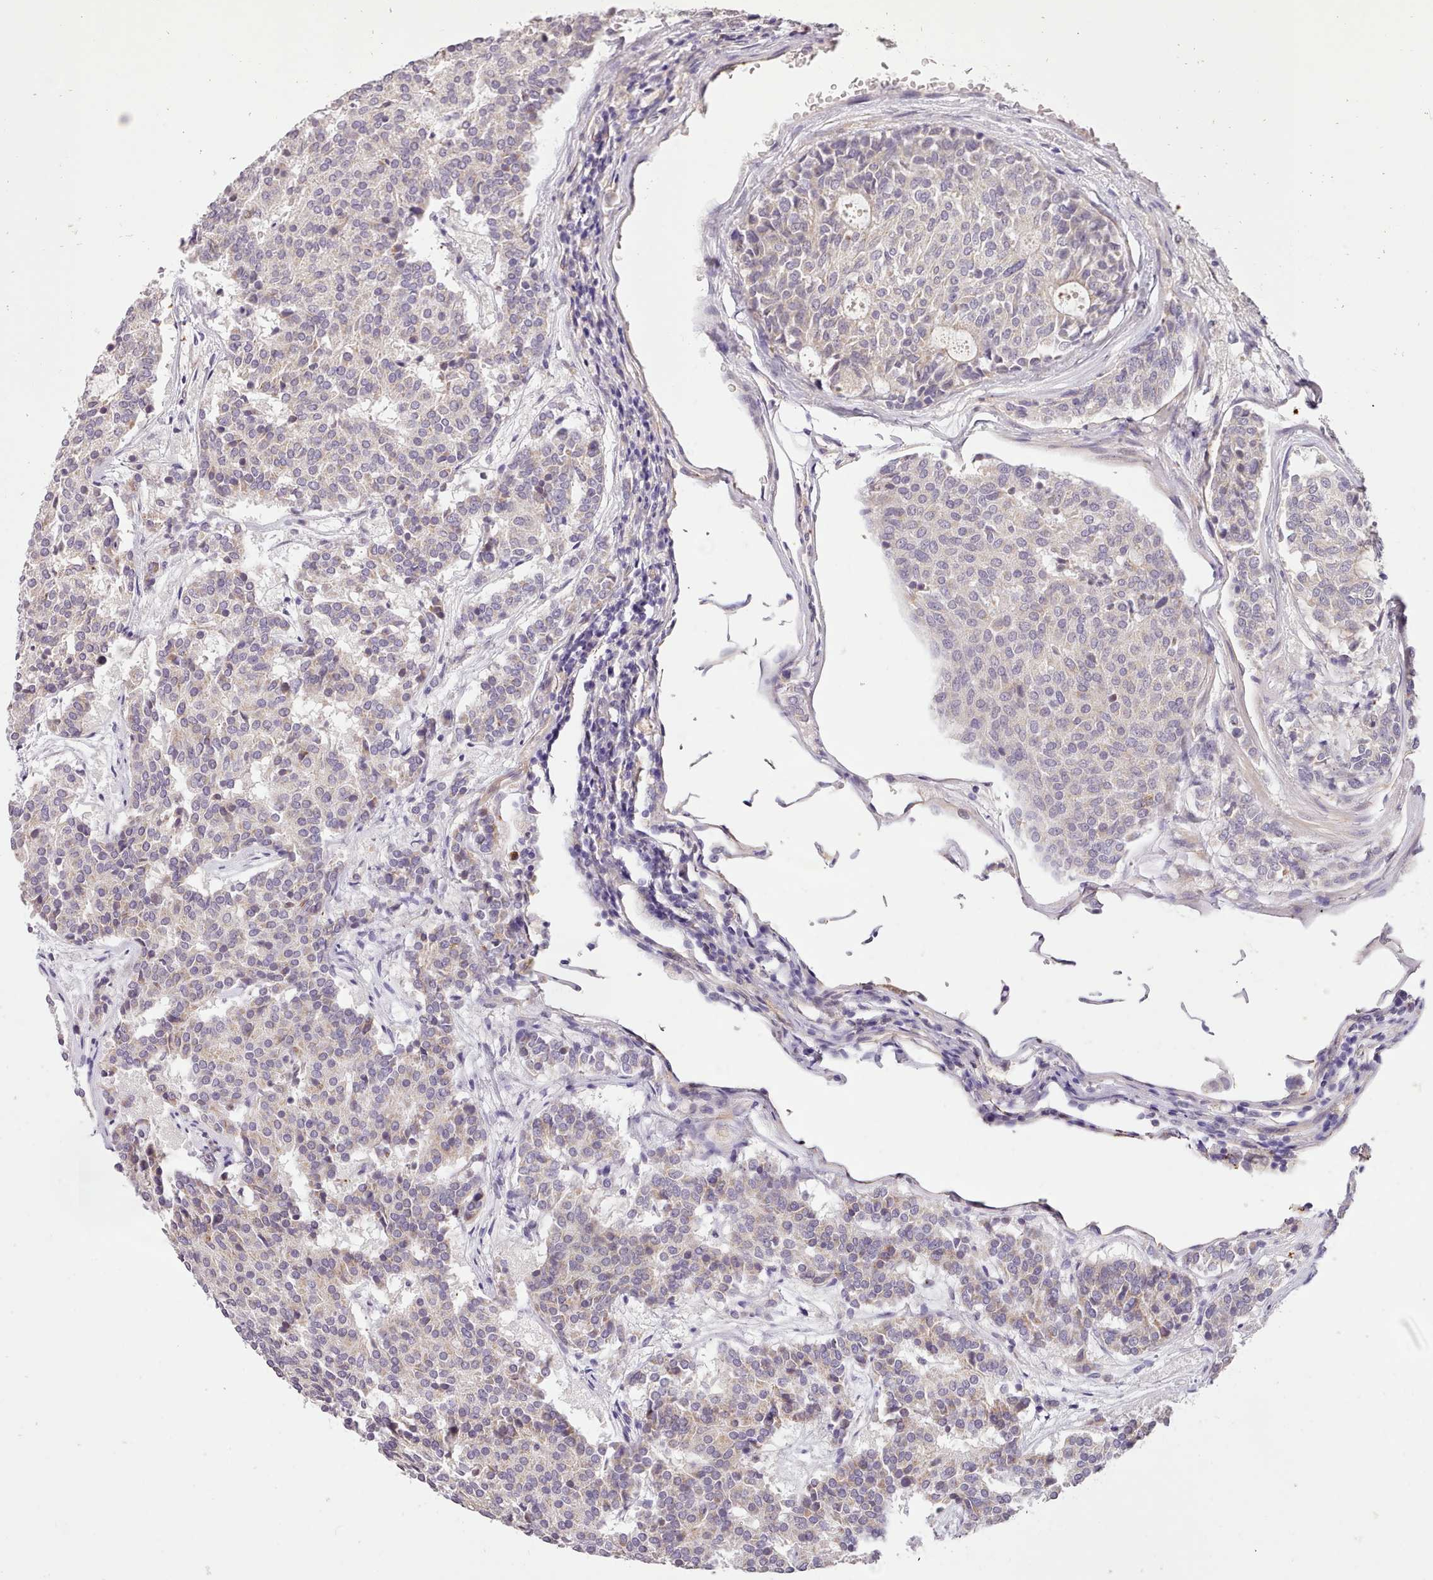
{"staining": {"intensity": "negative", "quantity": "none", "location": "none"}, "tissue": "carcinoid", "cell_type": "Tumor cells", "image_type": "cancer", "snomed": [{"axis": "morphology", "description": "Carcinoid, malignant, NOS"}, {"axis": "topography", "description": "Pancreas"}], "caption": "Tumor cells are negative for protein expression in human malignant carcinoid.", "gene": "ZNF658", "patient": {"sex": "female", "age": 54}}